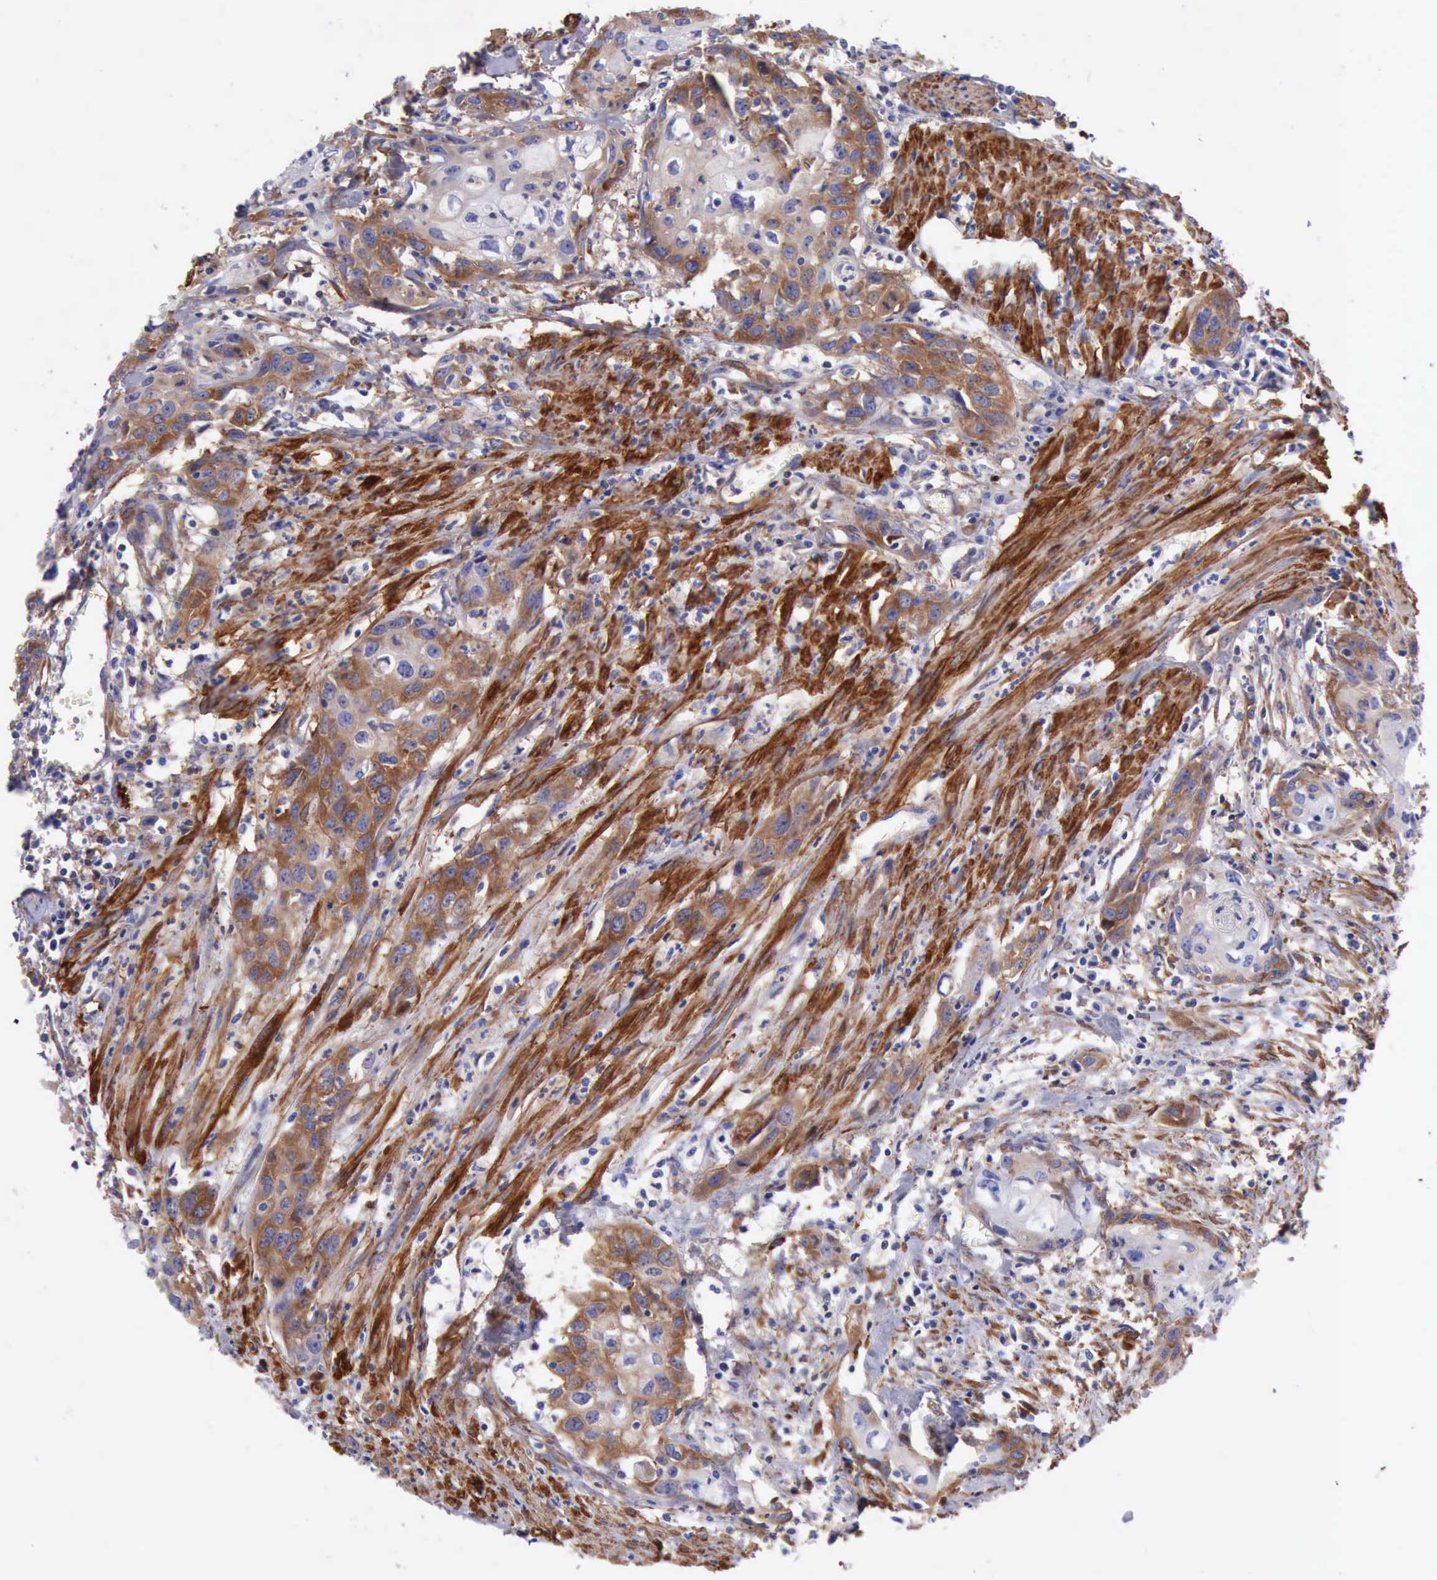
{"staining": {"intensity": "moderate", "quantity": "25%-75%", "location": "cytoplasmic/membranous"}, "tissue": "urothelial cancer", "cell_type": "Tumor cells", "image_type": "cancer", "snomed": [{"axis": "morphology", "description": "Urothelial carcinoma, High grade"}, {"axis": "topography", "description": "Urinary bladder"}], "caption": "Urothelial carcinoma (high-grade) stained with a protein marker displays moderate staining in tumor cells.", "gene": "FLNA", "patient": {"sex": "male", "age": 54}}